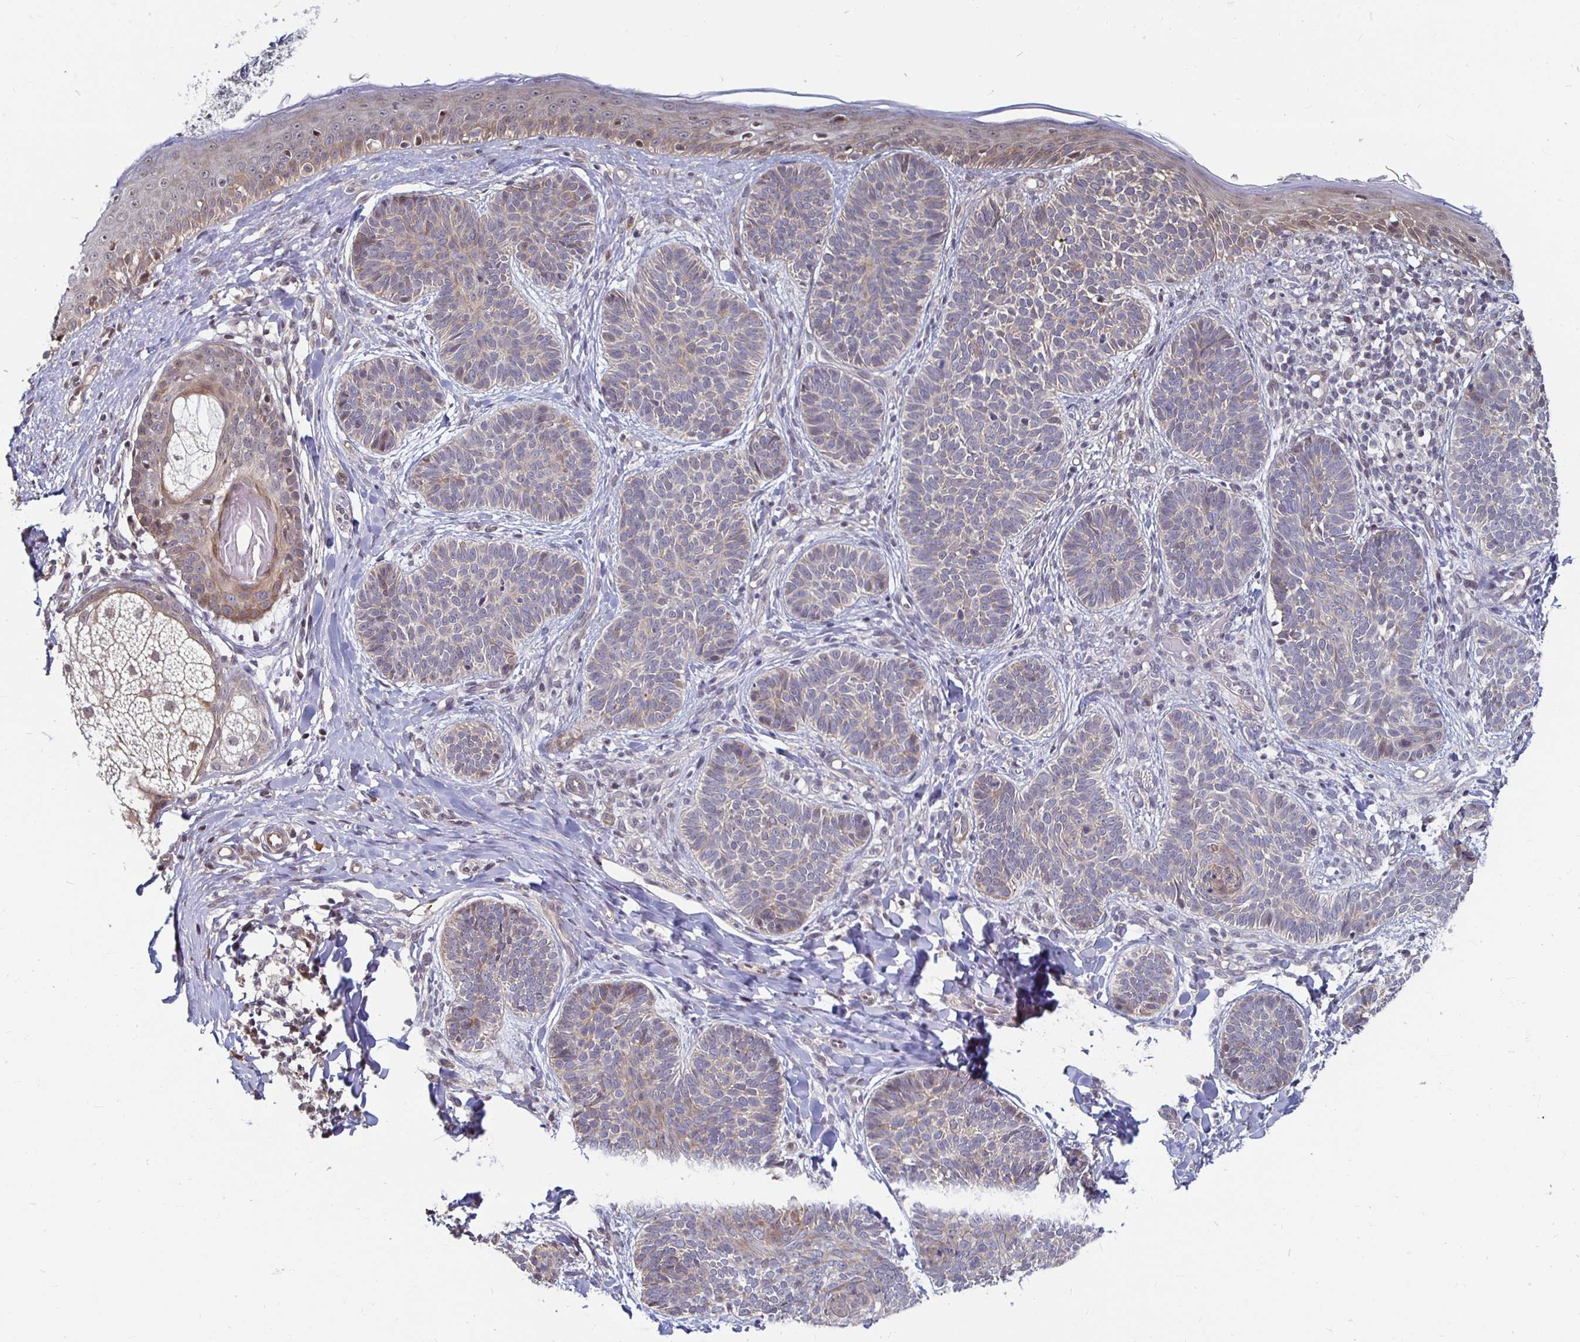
{"staining": {"intensity": "negative", "quantity": "none", "location": "none"}, "tissue": "skin cancer", "cell_type": "Tumor cells", "image_type": "cancer", "snomed": [{"axis": "morphology", "description": "Basal cell carcinoma"}, {"axis": "topography", "description": "Skin"}], "caption": "IHC micrograph of skin basal cell carcinoma stained for a protein (brown), which reveals no positivity in tumor cells.", "gene": "CAPN11", "patient": {"sex": "male", "age": 54}}